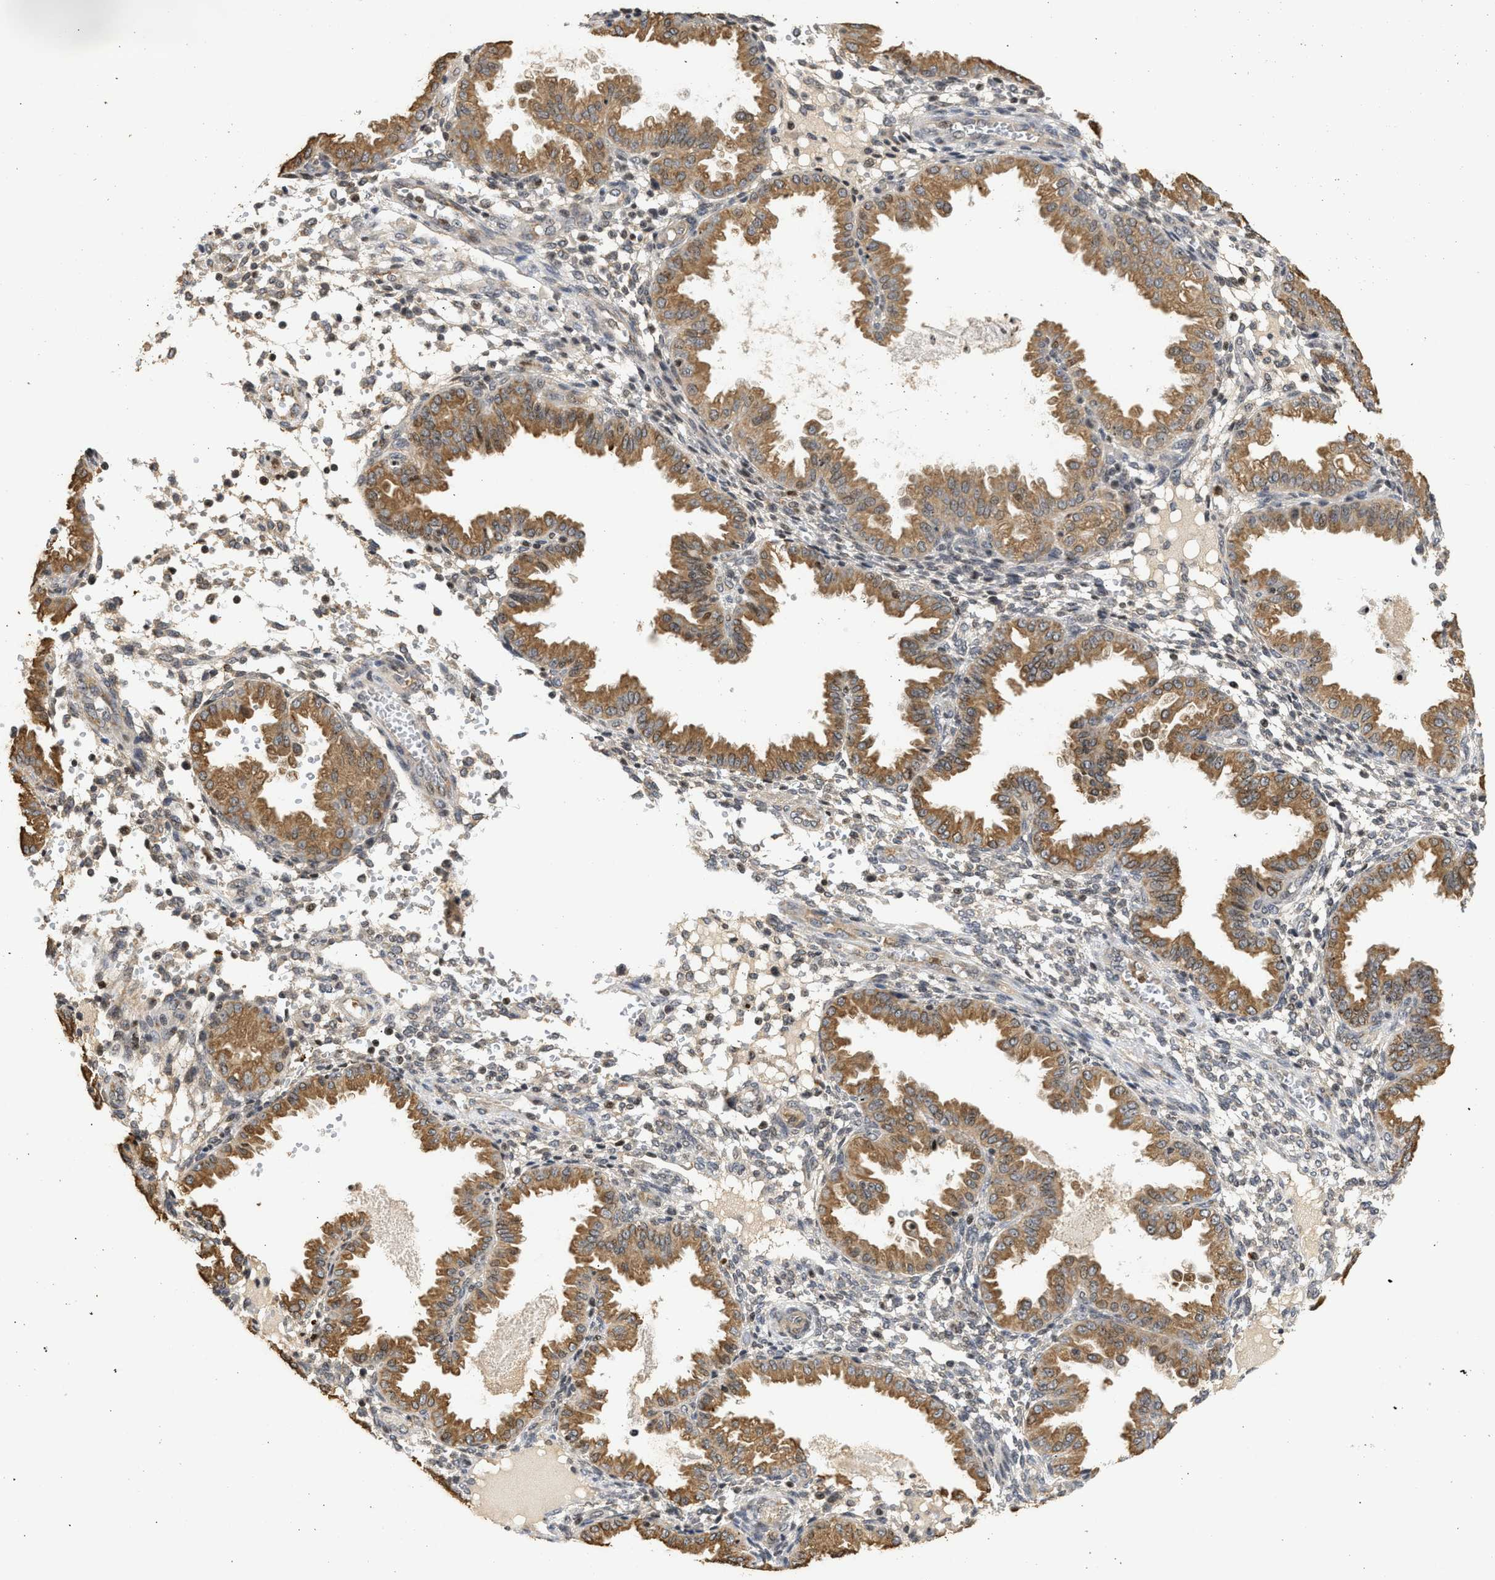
{"staining": {"intensity": "weak", "quantity": "25%-75%", "location": "cytoplasmic/membranous"}, "tissue": "endometrium", "cell_type": "Cells in endometrial stroma", "image_type": "normal", "snomed": [{"axis": "morphology", "description": "Normal tissue, NOS"}, {"axis": "topography", "description": "Endometrium"}], "caption": "Immunohistochemical staining of unremarkable human endometrium reveals weak cytoplasmic/membranous protein expression in about 25%-75% of cells in endometrial stroma.", "gene": "ENSG00000142539", "patient": {"sex": "female", "age": 33}}